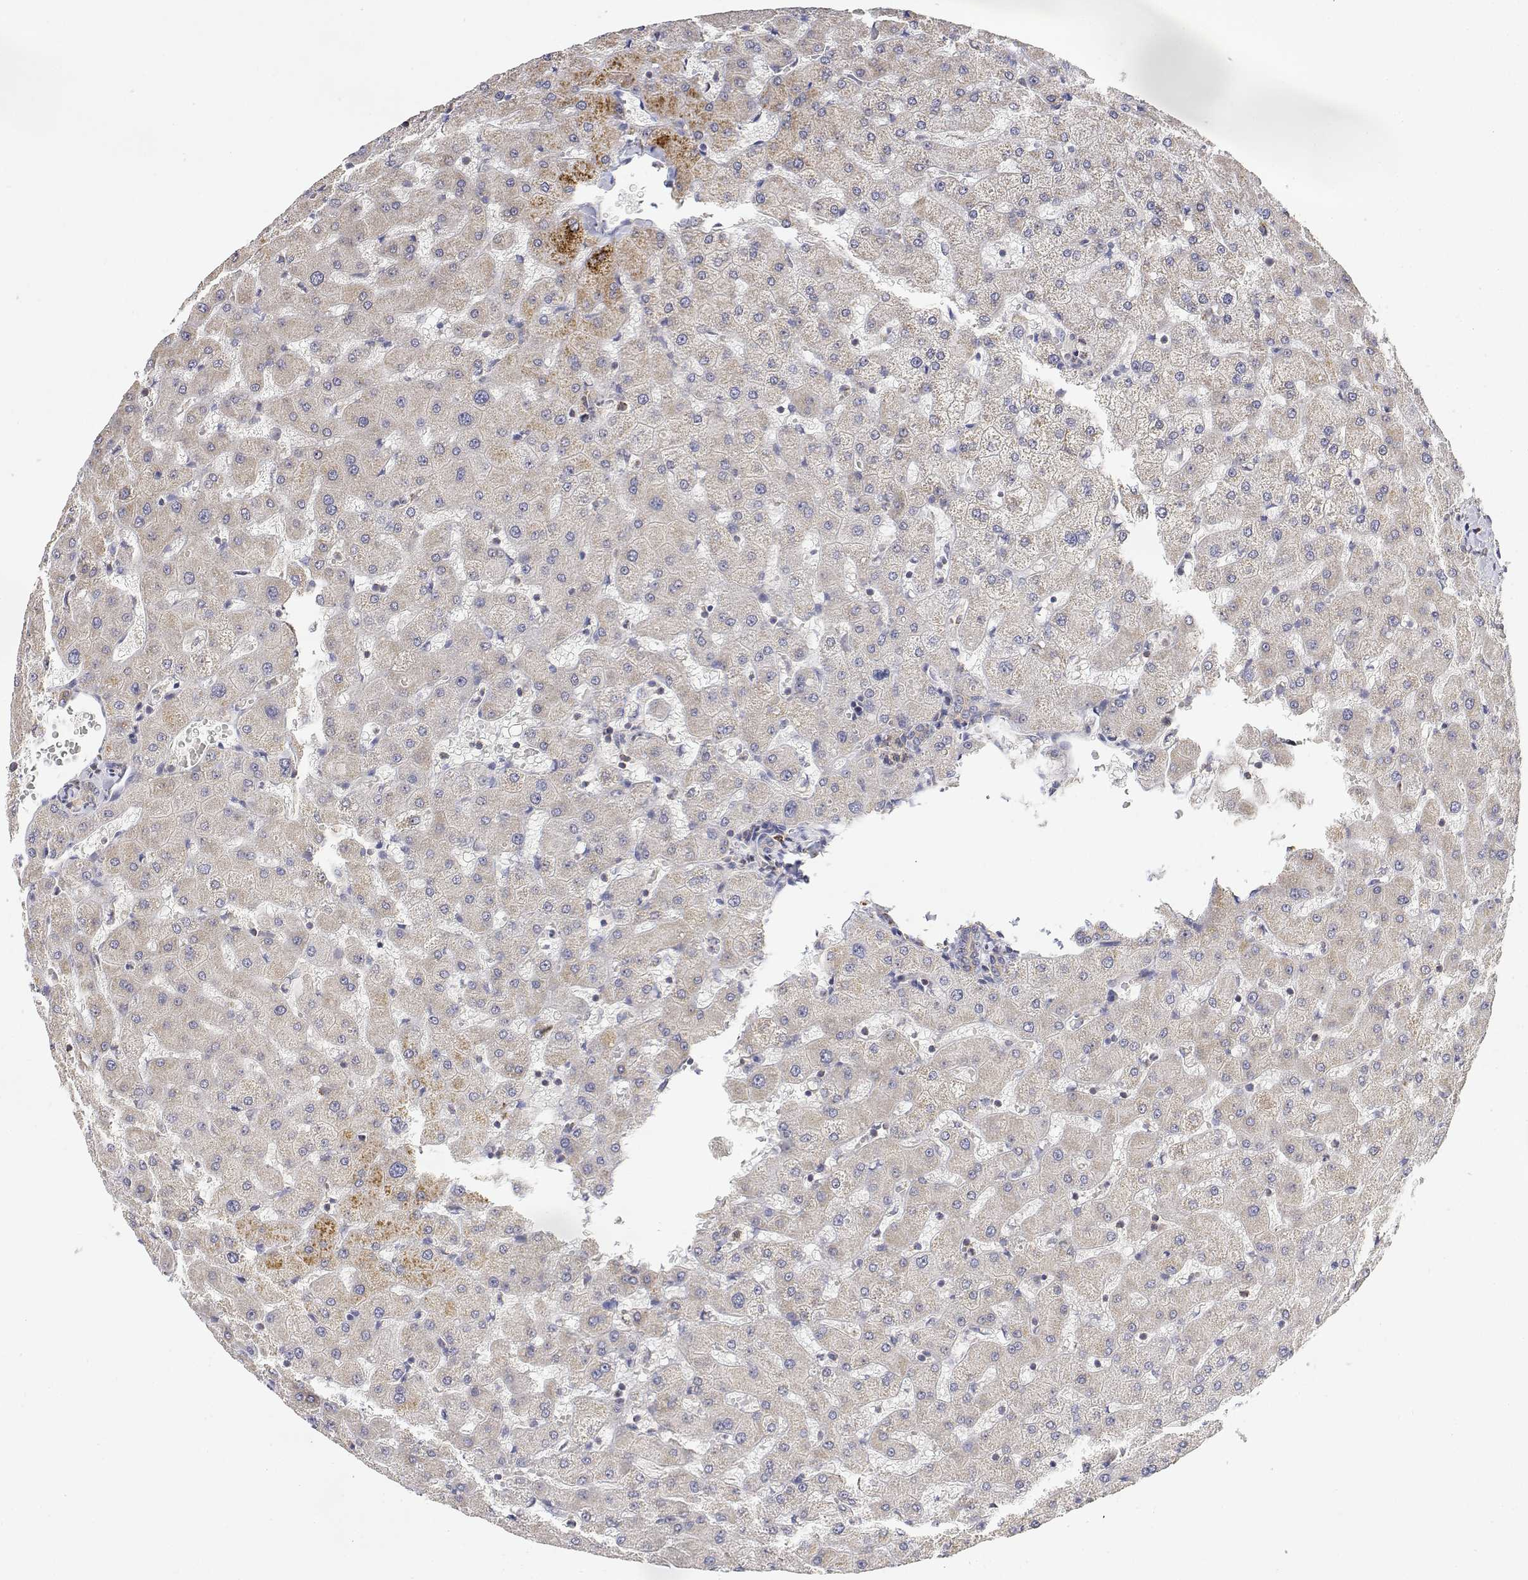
{"staining": {"intensity": "weak", "quantity": "25%-75%", "location": "cytoplasmic/membranous"}, "tissue": "liver", "cell_type": "Cholangiocytes", "image_type": "normal", "snomed": [{"axis": "morphology", "description": "Normal tissue, NOS"}, {"axis": "topography", "description": "Liver"}], "caption": "DAB immunohistochemical staining of benign human liver exhibits weak cytoplasmic/membranous protein positivity in approximately 25%-75% of cholangiocytes.", "gene": "LONRF3", "patient": {"sex": "female", "age": 63}}